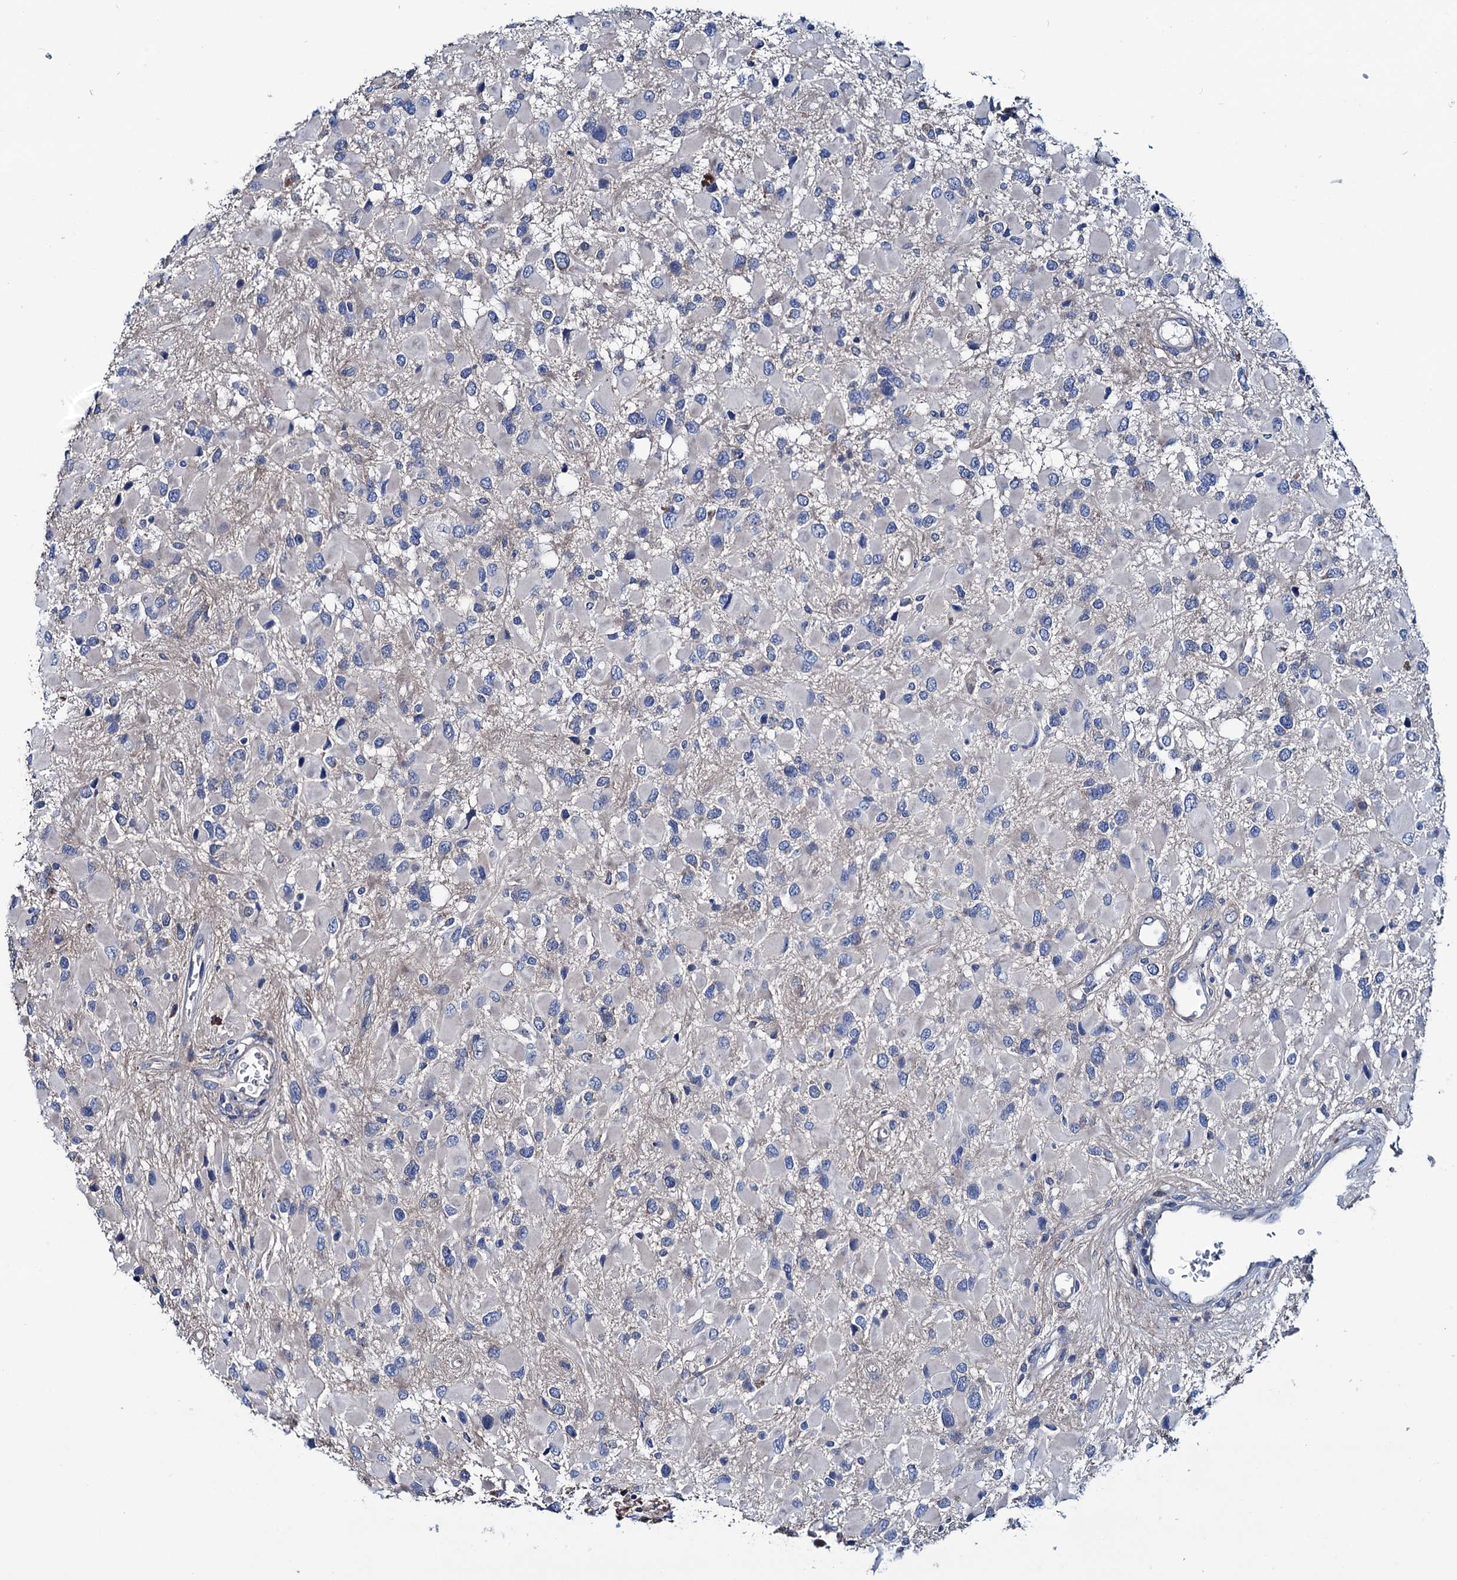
{"staining": {"intensity": "negative", "quantity": "none", "location": "none"}, "tissue": "glioma", "cell_type": "Tumor cells", "image_type": "cancer", "snomed": [{"axis": "morphology", "description": "Glioma, malignant, High grade"}, {"axis": "topography", "description": "Brain"}], "caption": "Immunohistochemical staining of human high-grade glioma (malignant) reveals no significant expression in tumor cells.", "gene": "EYA4", "patient": {"sex": "male", "age": 53}}